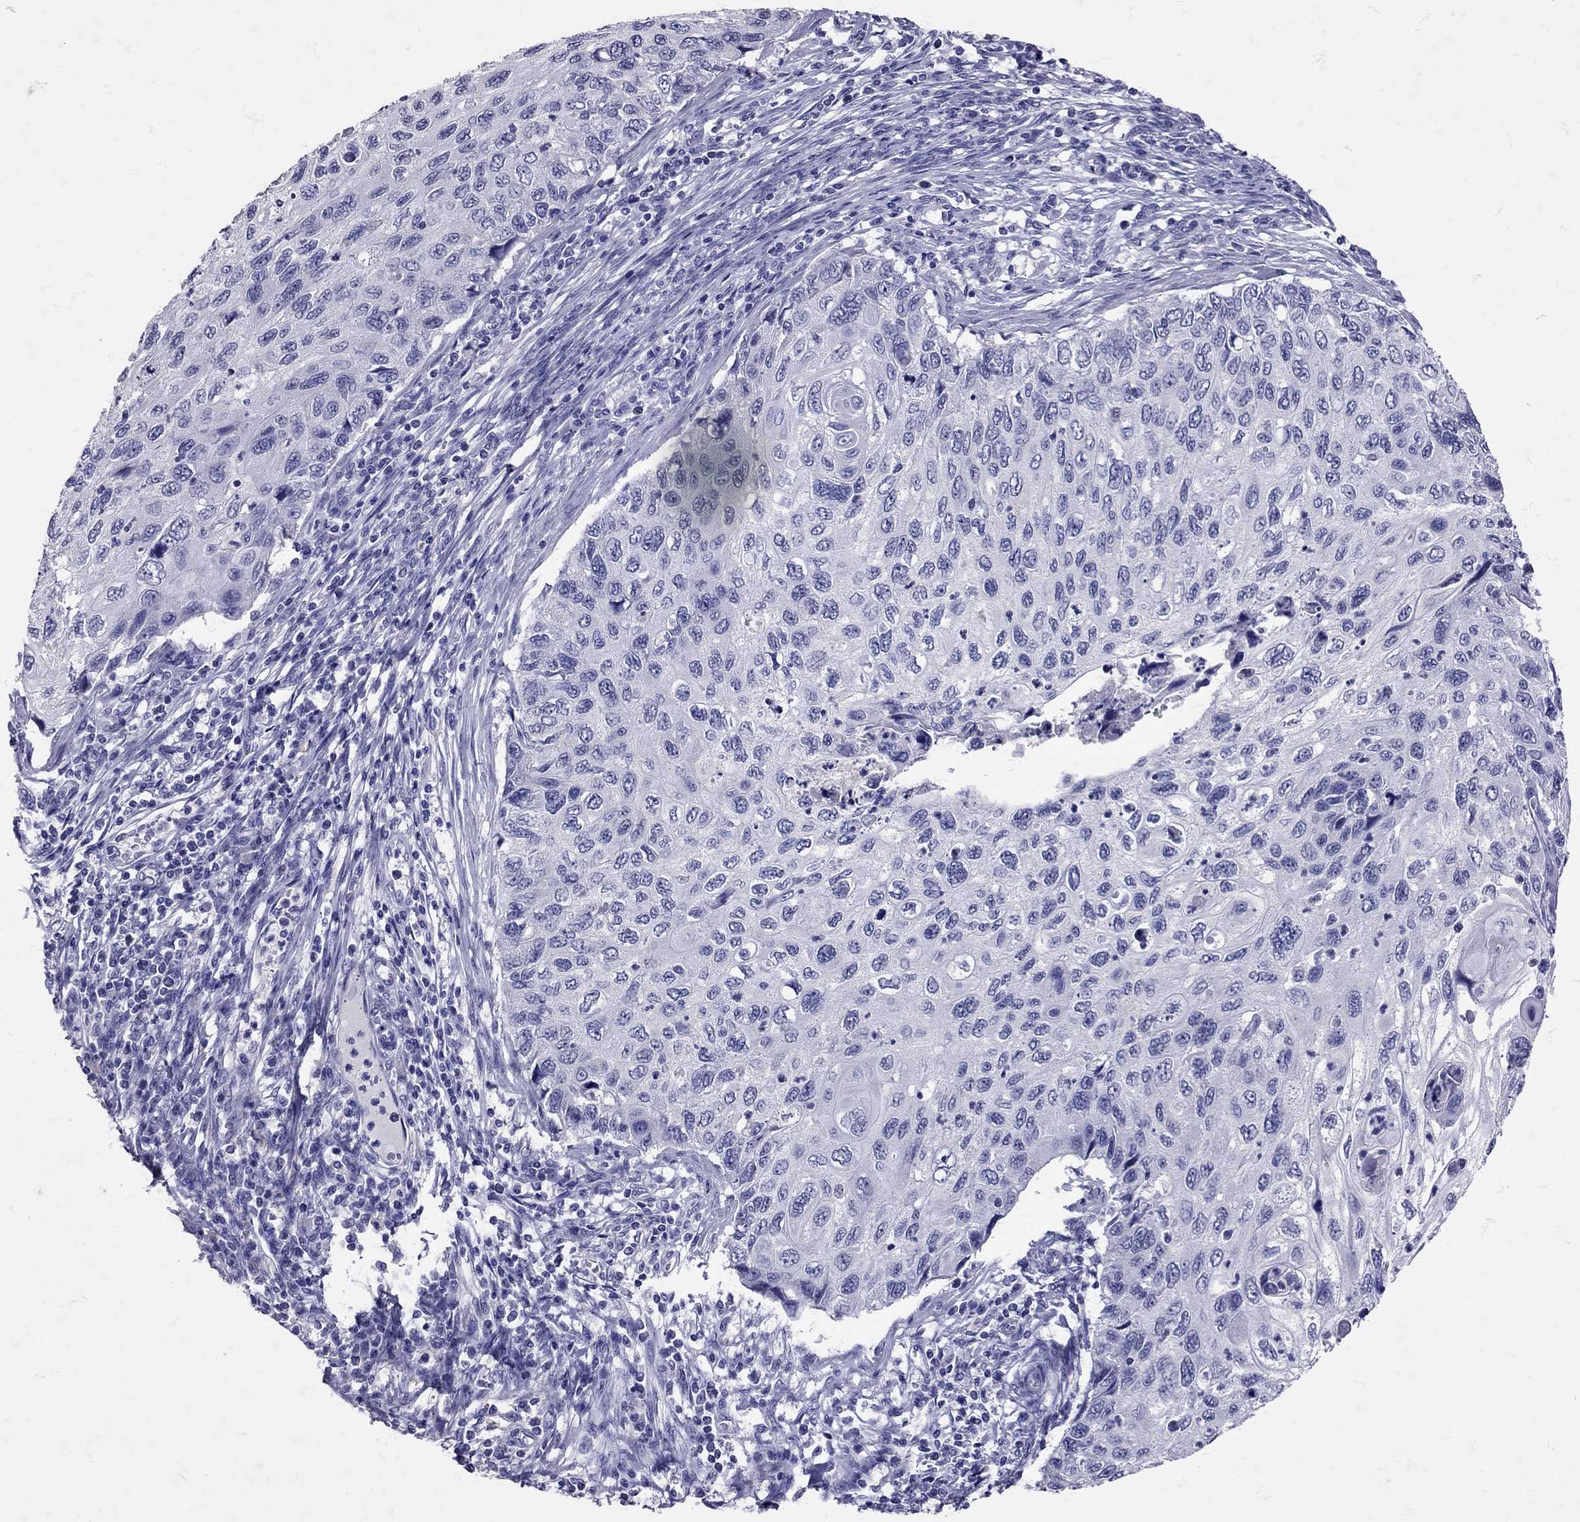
{"staining": {"intensity": "negative", "quantity": "none", "location": "none"}, "tissue": "cervical cancer", "cell_type": "Tumor cells", "image_type": "cancer", "snomed": [{"axis": "morphology", "description": "Squamous cell carcinoma, NOS"}, {"axis": "topography", "description": "Cervix"}], "caption": "Tumor cells are negative for protein expression in human cervical cancer. (DAB immunohistochemistry visualized using brightfield microscopy, high magnification).", "gene": "SST", "patient": {"sex": "female", "age": 70}}